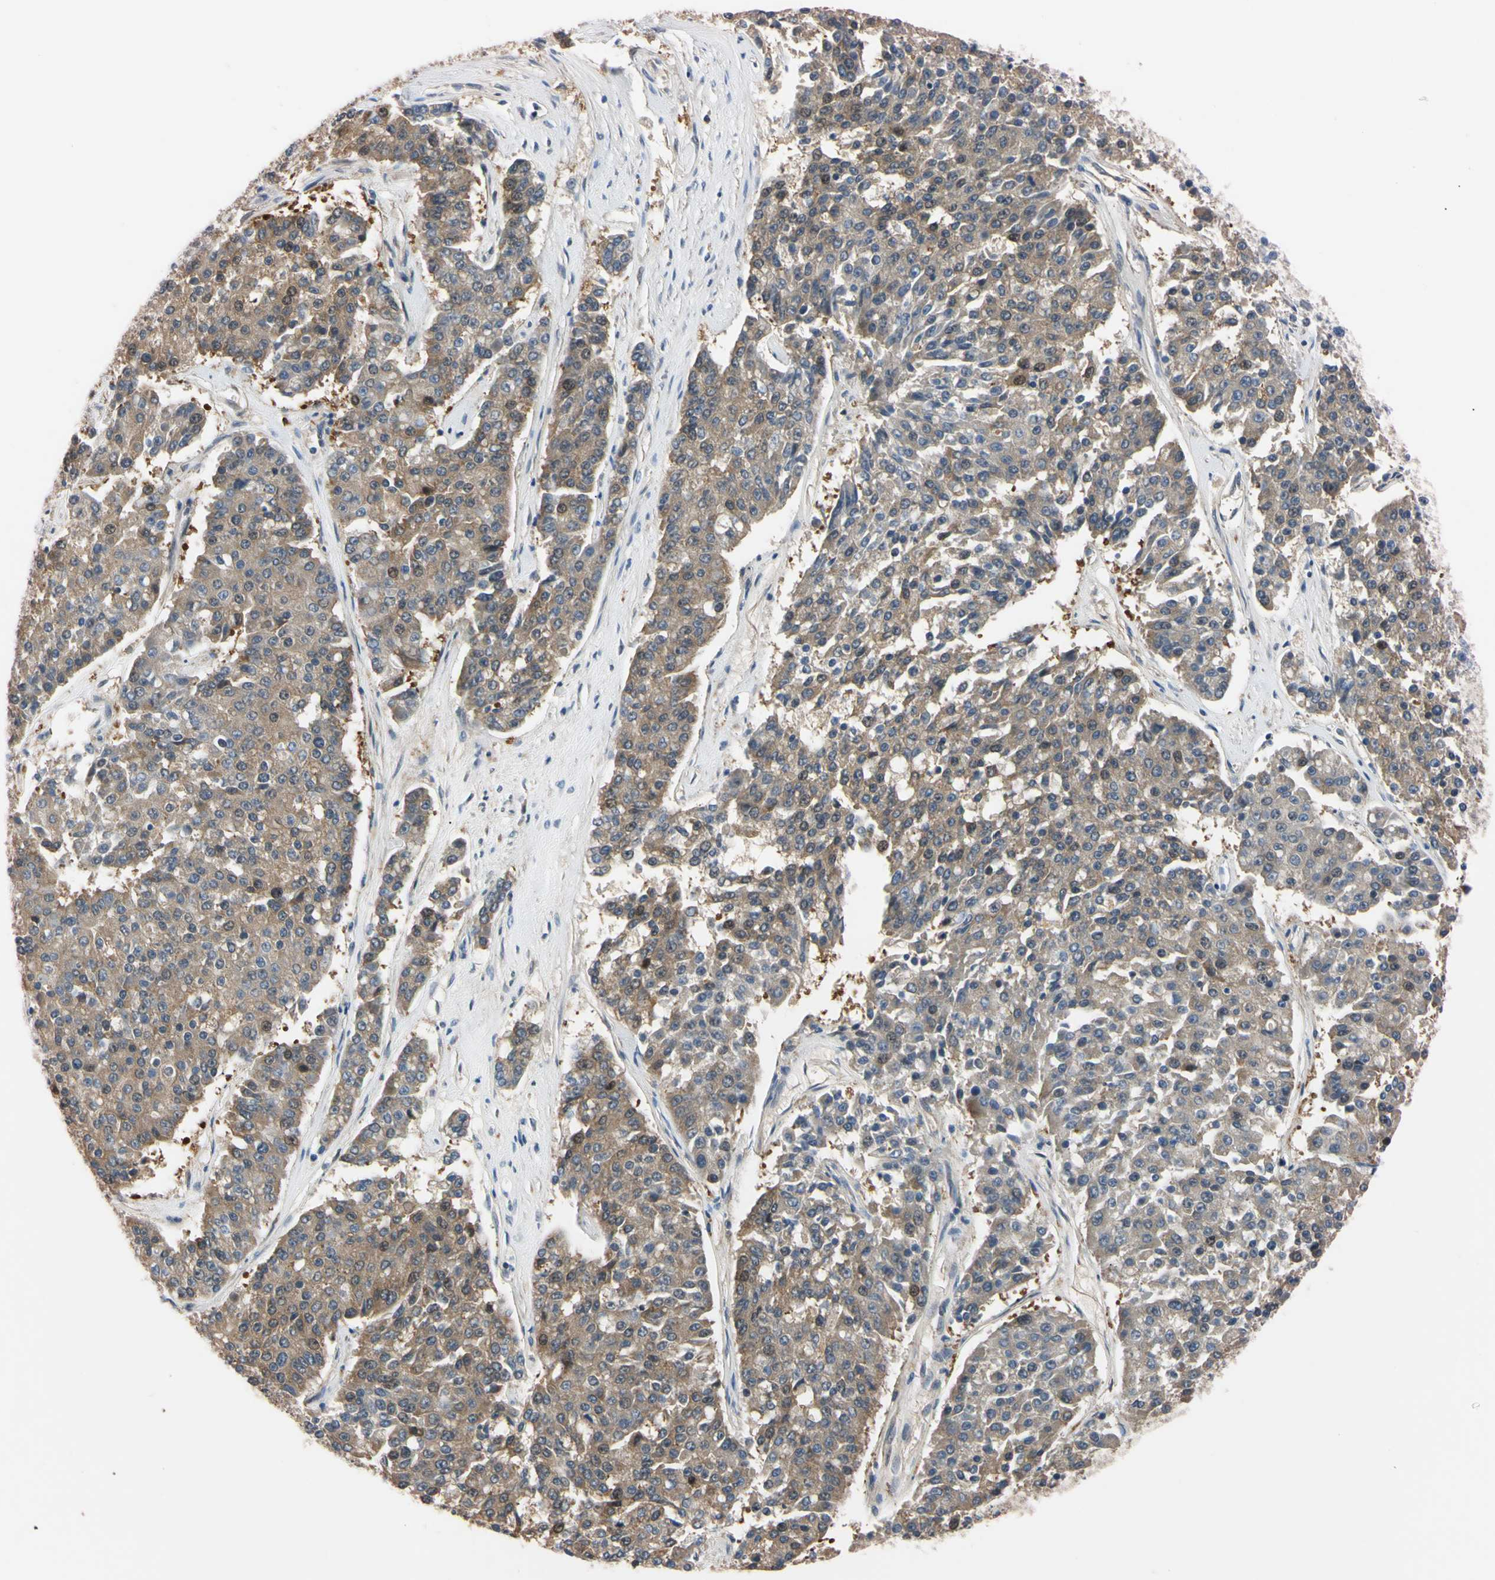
{"staining": {"intensity": "weak", "quantity": ">75%", "location": "cytoplasmic/membranous"}, "tissue": "pancreatic cancer", "cell_type": "Tumor cells", "image_type": "cancer", "snomed": [{"axis": "morphology", "description": "Adenocarcinoma, NOS"}, {"axis": "topography", "description": "Pancreas"}], "caption": "A histopathology image showing weak cytoplasmic/membranous positivity in about >75% of tumor cells in adenocarcinoma (pancreatic), as visualized by brown immunohistochemical staining.", "gene": "RARS1", "patient": {"sex": "male", "age": 50}}